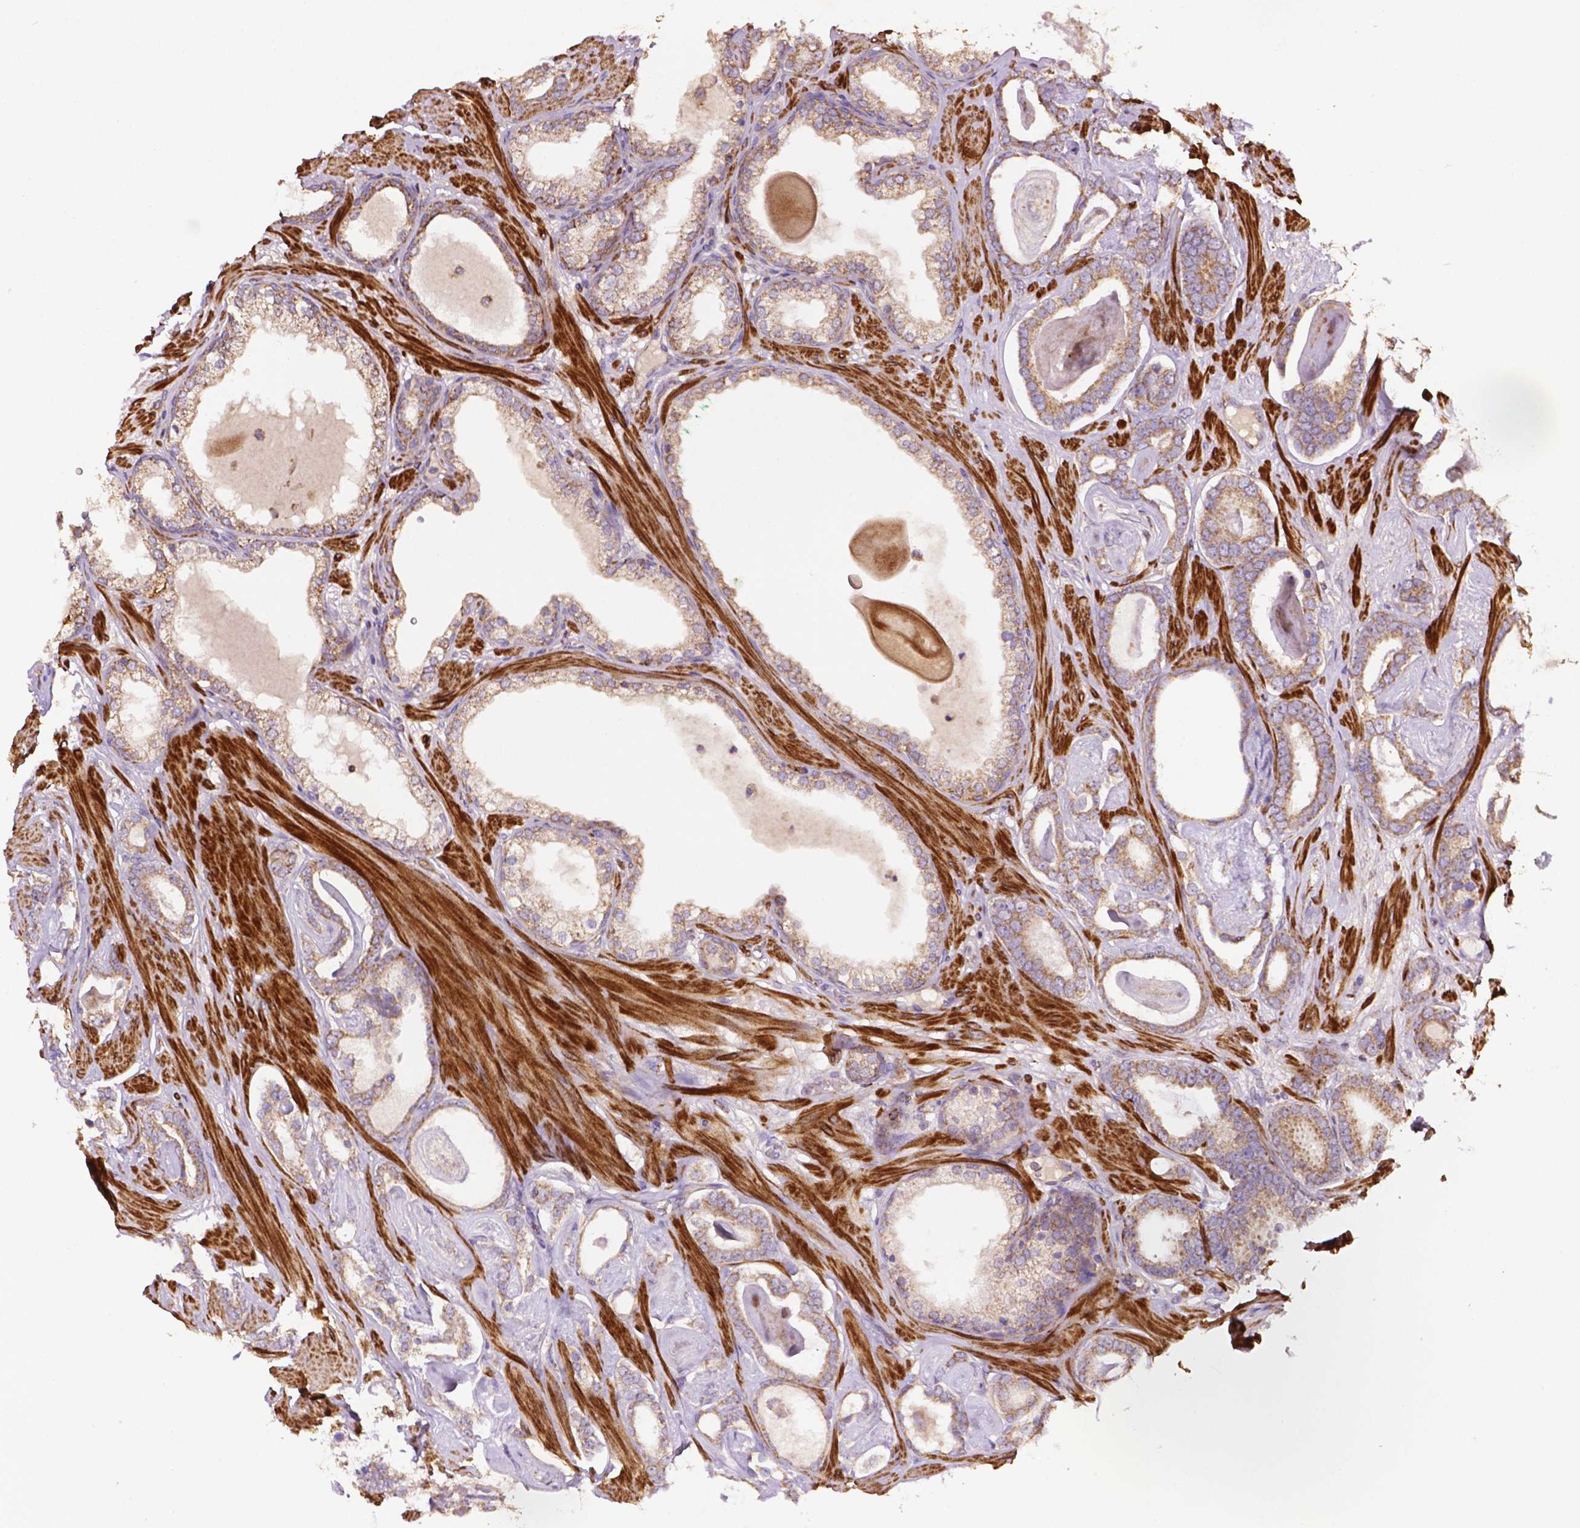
{"staining": {"intensity": "moderate", "quantity": "25%-75%", "location": "cytoplasmic/membranous"}, "tissue": "prostate cancer", "cell_type": "Tumor cells", "image_type": "cancer", "snomed": [{"axis": "morphology", "description": "Adenocarcinoma, High grade"}, {"axis": "topography", "description": "Prostate"}], "caption": "Prostate adenocarcinoma (high-grade) was stained to show a protein in brown. There is medium levels of moderate cytoplasmic/membranous staining in about 25%-75% of tumor cells.", "gene": "LRR1", "patient": {"sex": "male", "age": 63}}